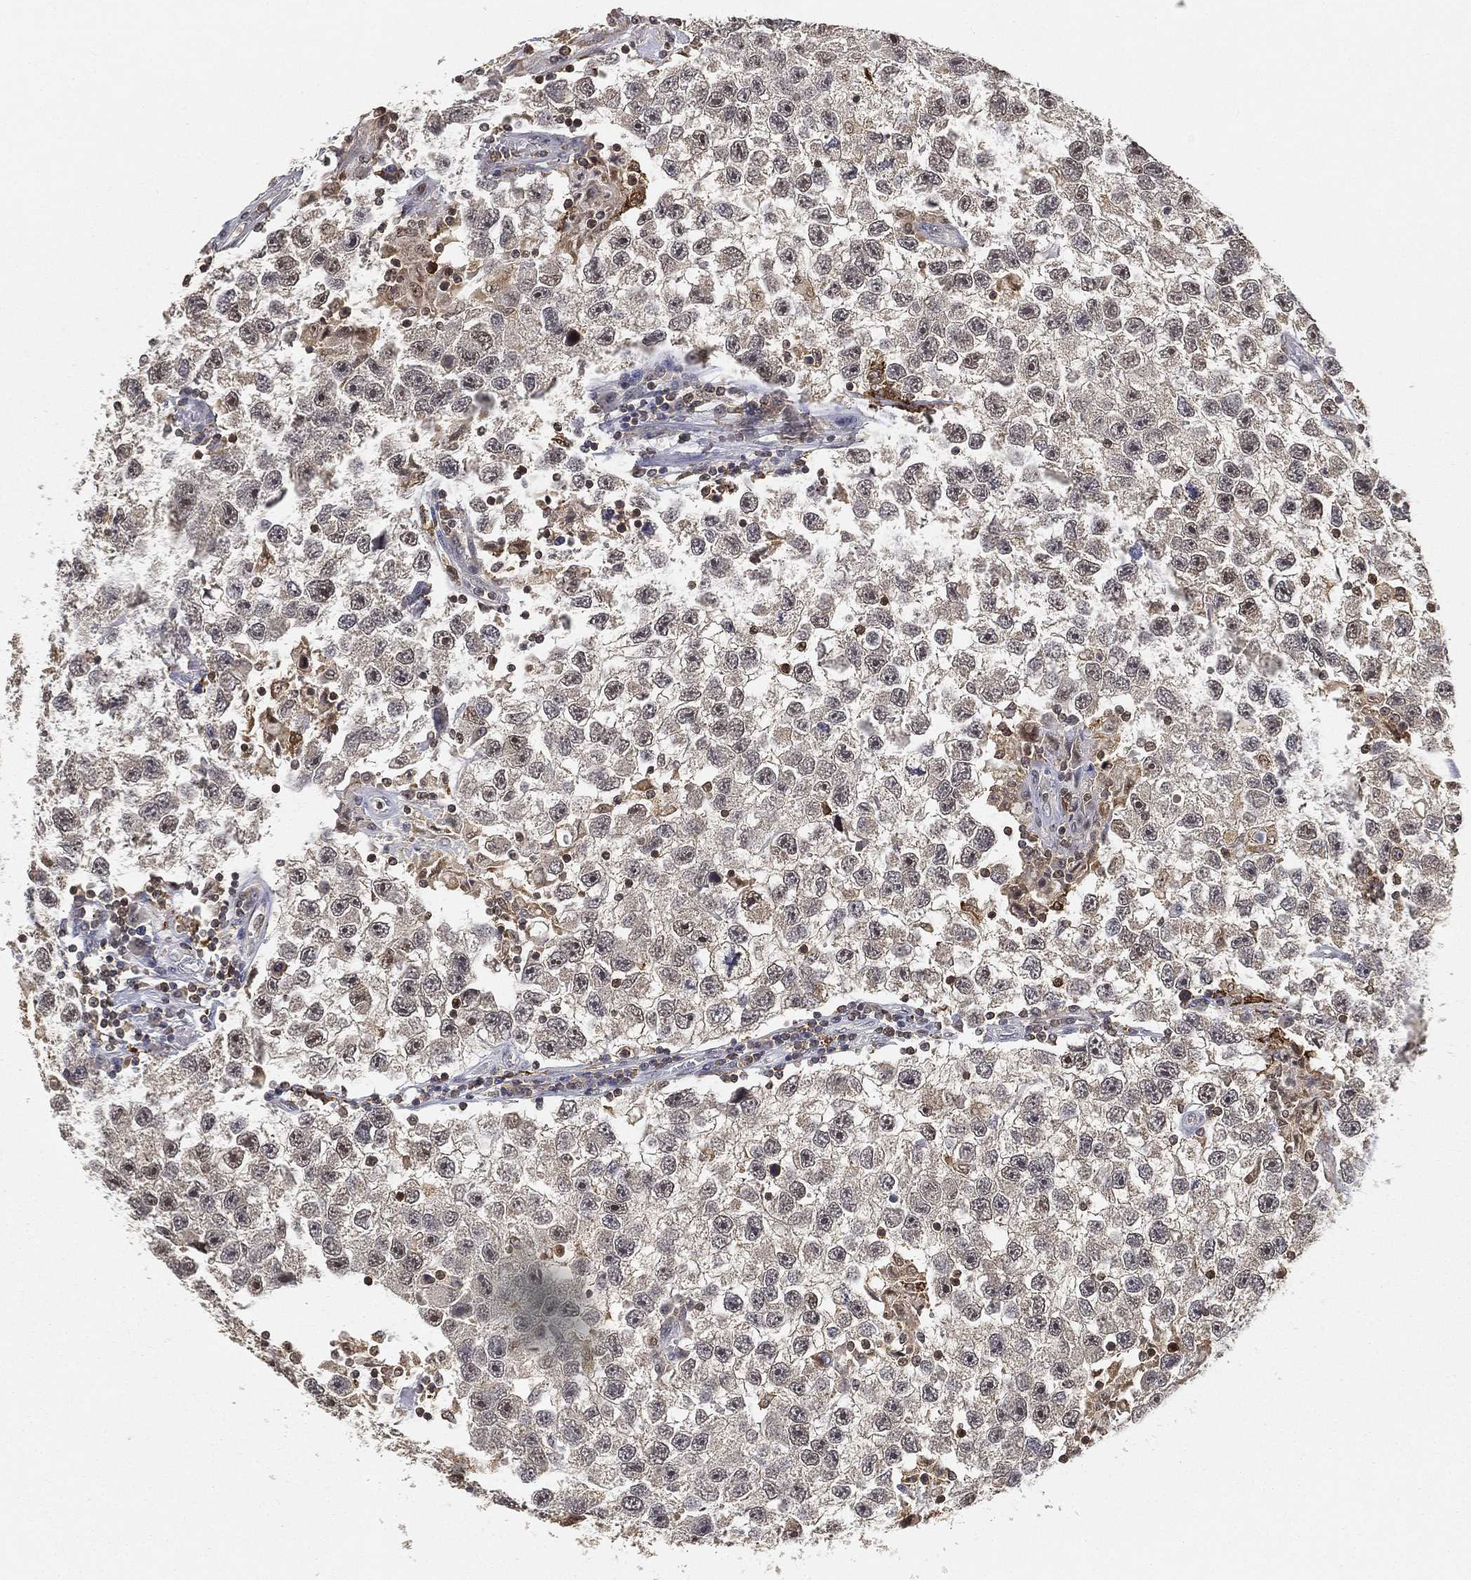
{"staining": {"intensity": "negative", "quantity": "none", "location": "none"}, "tissue": "testis cancer", "cell_type": "Tumor cells", "image_type": "cancer", "snomed": [{"axis": "morphology", "description": "Seminoma, NOS"}, {"axis": "topography", "description": "Testis"}], "caption": "Testis cancer (seminoma) was stained to show a protein in brown. There is no significant staining in tumor cells.", "gene": "WDR26", "patient": {"sex": "male", "age": 26}}